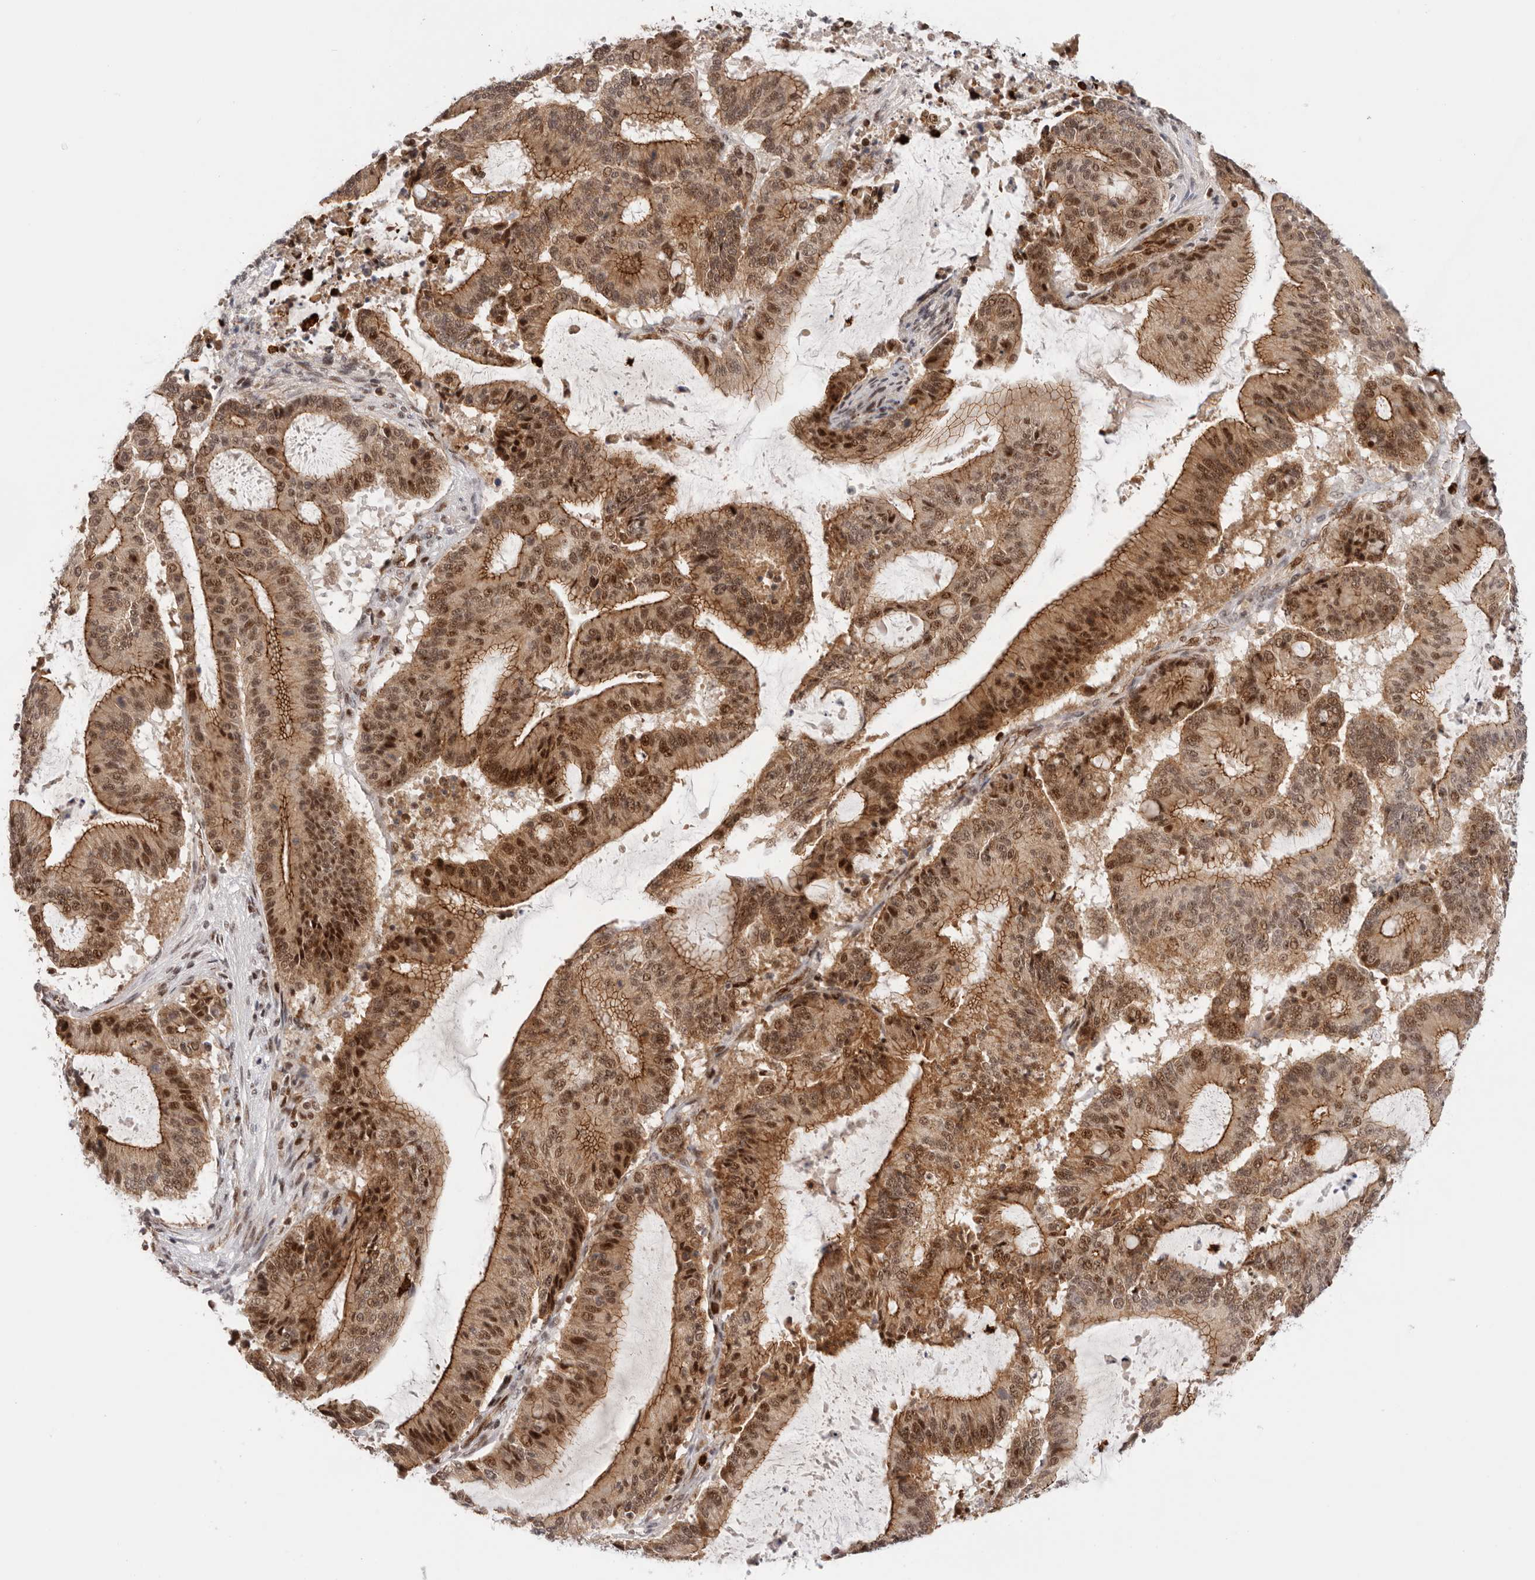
{"staining": {"intensity": "strong", "quantity": ">75%", "location": "cytoplasmic/membranous,nuclear"}, "tissue": "liver cancer", "cell_type": "Tumor cells", "image_type": "cancer", "snomed": [{"axis": "morphology", "description": "Normal tissue, NOS"}, {"axis": "morphology", "description": "Cholangiocarcinoma"}, {"axis": "topography", "description": "Liver"}, {"axis": "topography", "description": "Peripheral nerve tissue"}], "caption": "Immunohistochemistry (IHC) photomicrograph of neoplastic tissue: liver cancer (cholangiocarcinoma) stained using IHC exhibits high levels of strong protein expression localized specifically in the cytoplasmic/membranous and nuclear of tumor cells, appearing as a cytoplasmic/membranous and nuclear brown color.", "gene": "AFDN", "patient": {"sex": "female", "age": 73}}